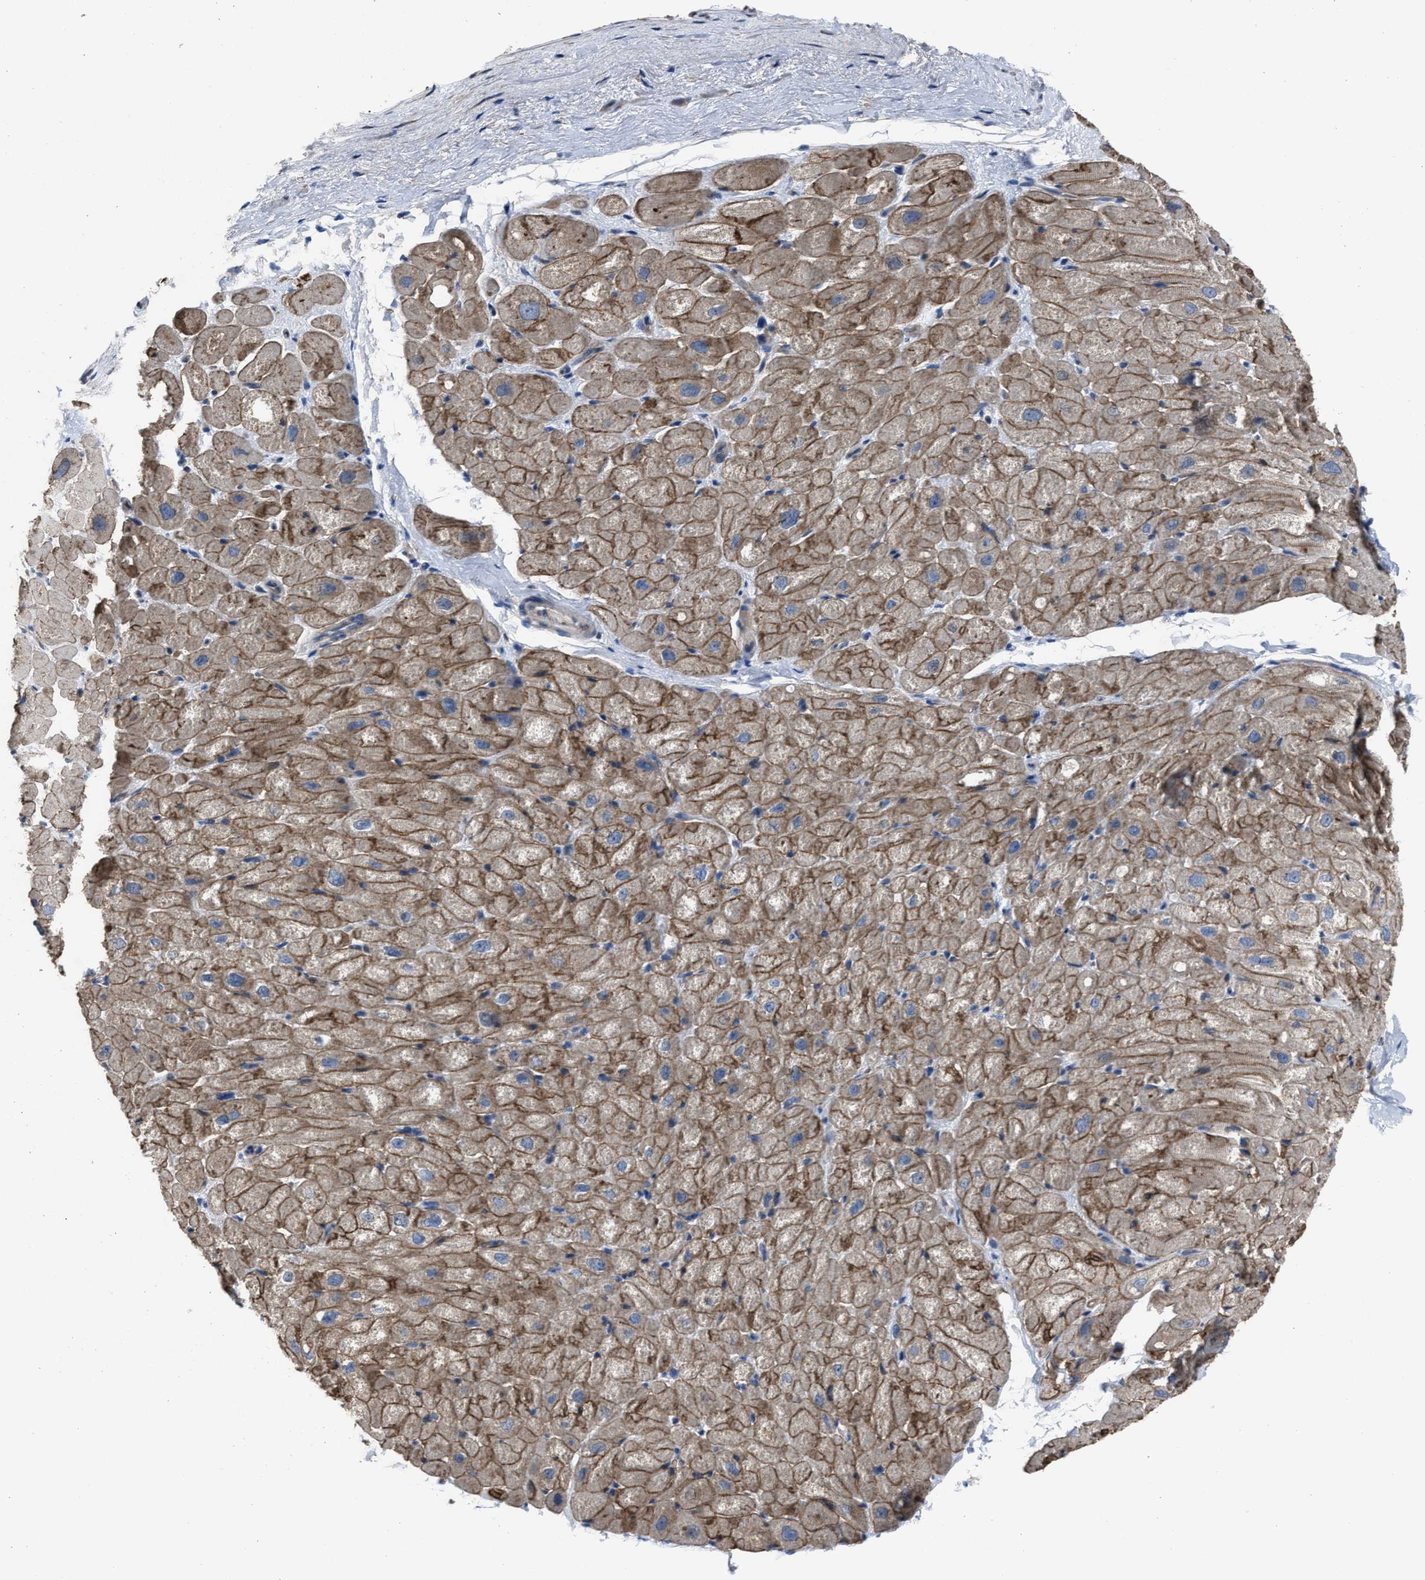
{"staining": {"intensity": "moderate", "quantity": "25%-75%", "location": "cytoplasmic/membranous"}, "tissue": "heart muscle", "cell_type": "Cardiomyocytes", "image_type": "normal", "snomed": [{"axis": "morphology", "description": "Normal tissue, NOS"}, {"axis": "topography", "description": "Heart"}], "caption": "IHC of normal heart muscle exhibits medium levels of moderate cytoplasmic/membranous positivity in about 25%-75% of cardiomyocytes. Immunohistochemistry (ihc) stains the protein of interest in brown and the nuclei are stained blue.", "gene": "UPF1", "patient": {"sex": "male", "age": 49}}